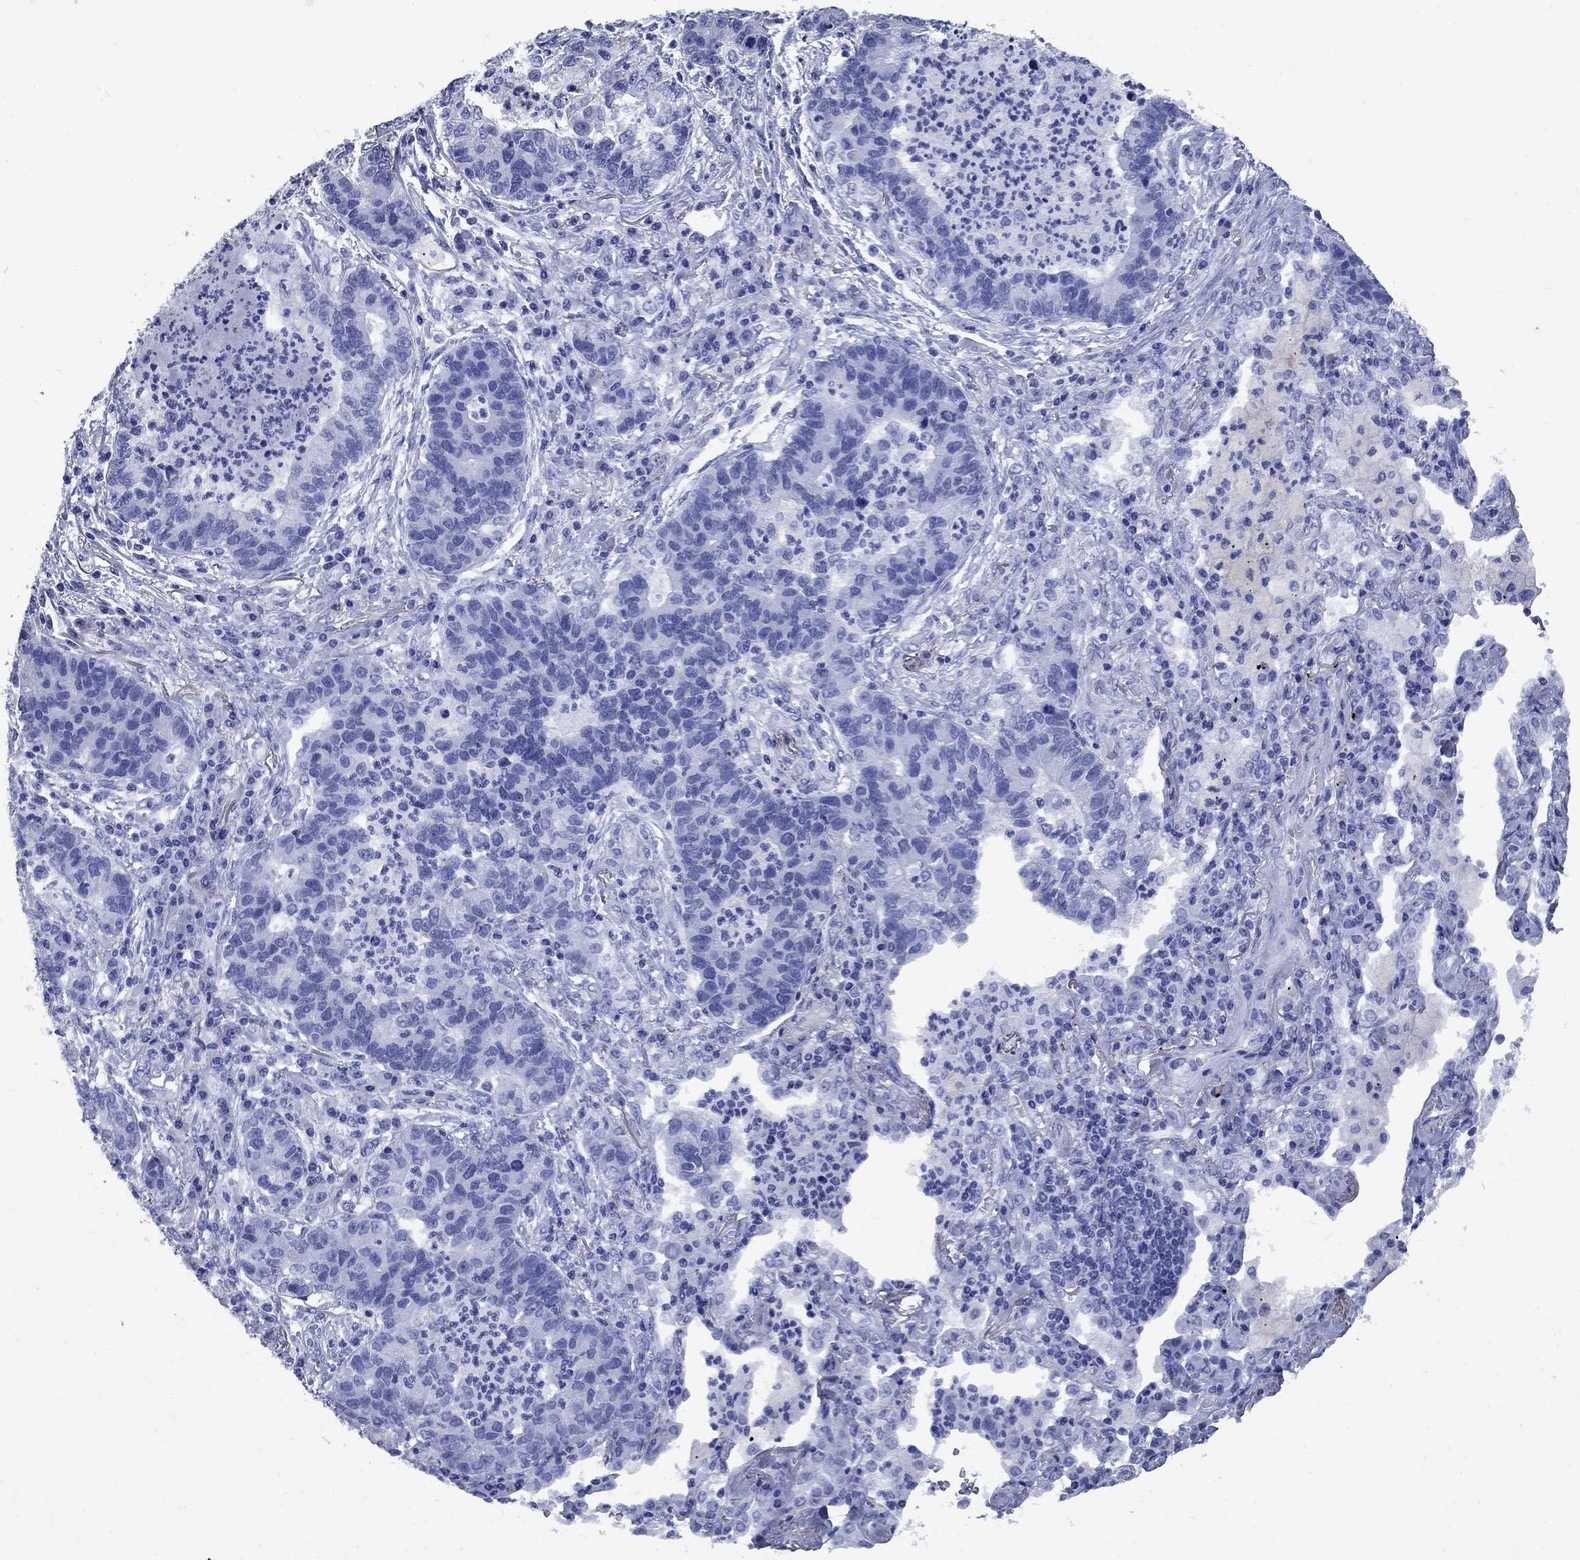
{"staining": {"intensity": "negative", "quantity": "none", "location": "none"}, "tissue": "lung cancer", "cell_type": "Tumor cells", "image_type": "cancer", "snomed": [{"axis": "morphology", "description": "Adenocarcinoma, NOS"}, {"axis": "topography", "description": "Lung"}], "caption": "Immunohistochemistry of human adenocarcinoma (lung) shows no positivity in tumor cells. (Stains: DAB (3,3'-diaminobenzidine) immunohistochemistry with hematoxylin counter stain, Microscopy: brightfield microscopy at high magnification).", "gene": "CD1A", "patient": {"sex": "female", "age": 57}}